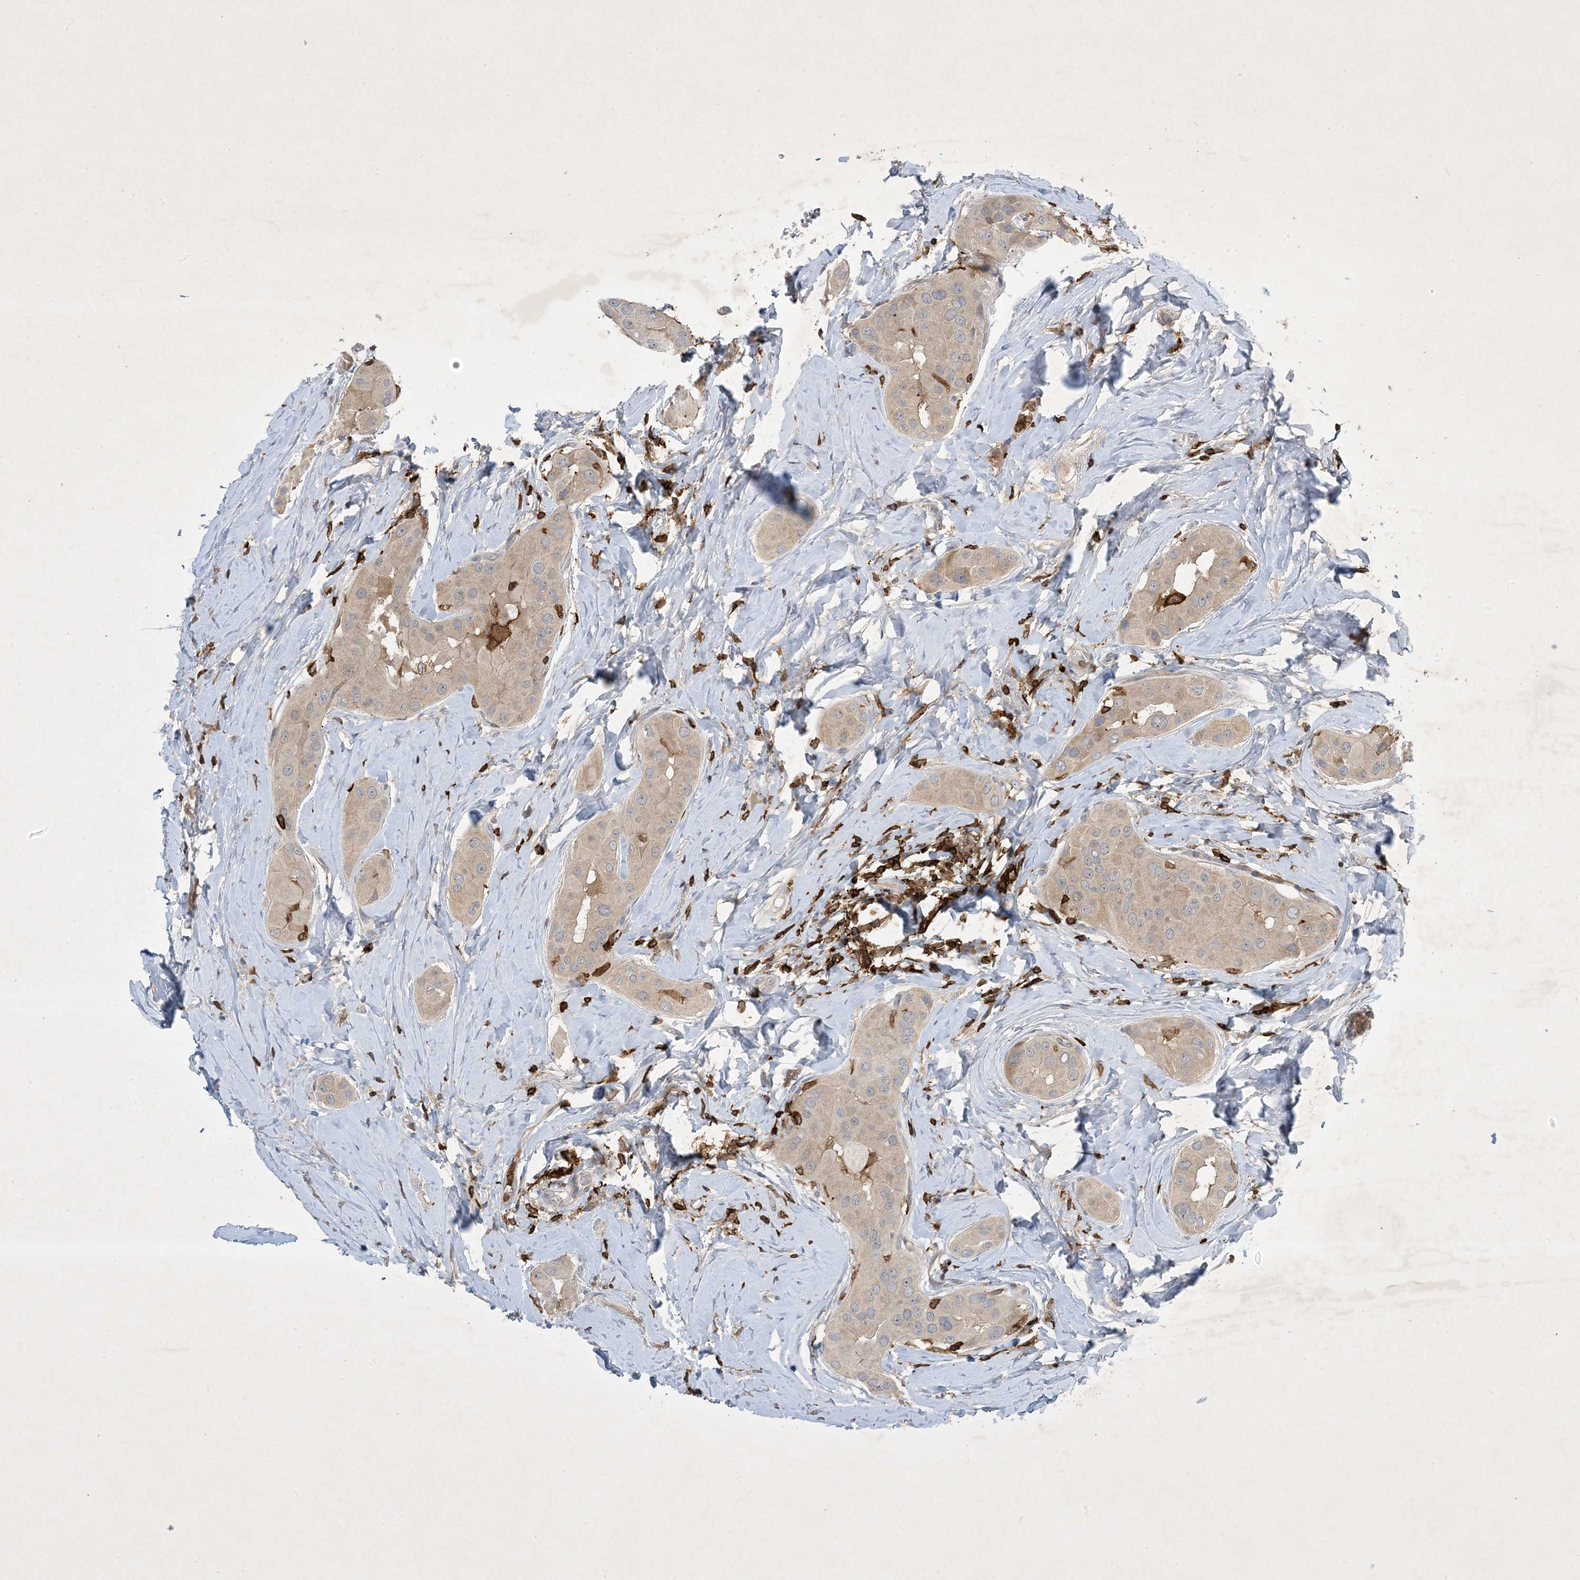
{"staining": {"intensity": "negative", "quantity": "none", "location": "none"}, "tissue": "thyroid cancer", "cell_type": "Tumor cells", "image_type": "cancer", "snomed": [{"axis": "morphology", "description": "Papillary adenocarcinoma, NOS"}, {"axis": "topography", "description": "Thyroid gland"}], "caption": "Thyroid cancer stained for a protein using immunohistochemistry (IHC) demonstrates no positivity tumor cells.", "gene": "AK9", "patient": {"sex": "male", "age": 33}}